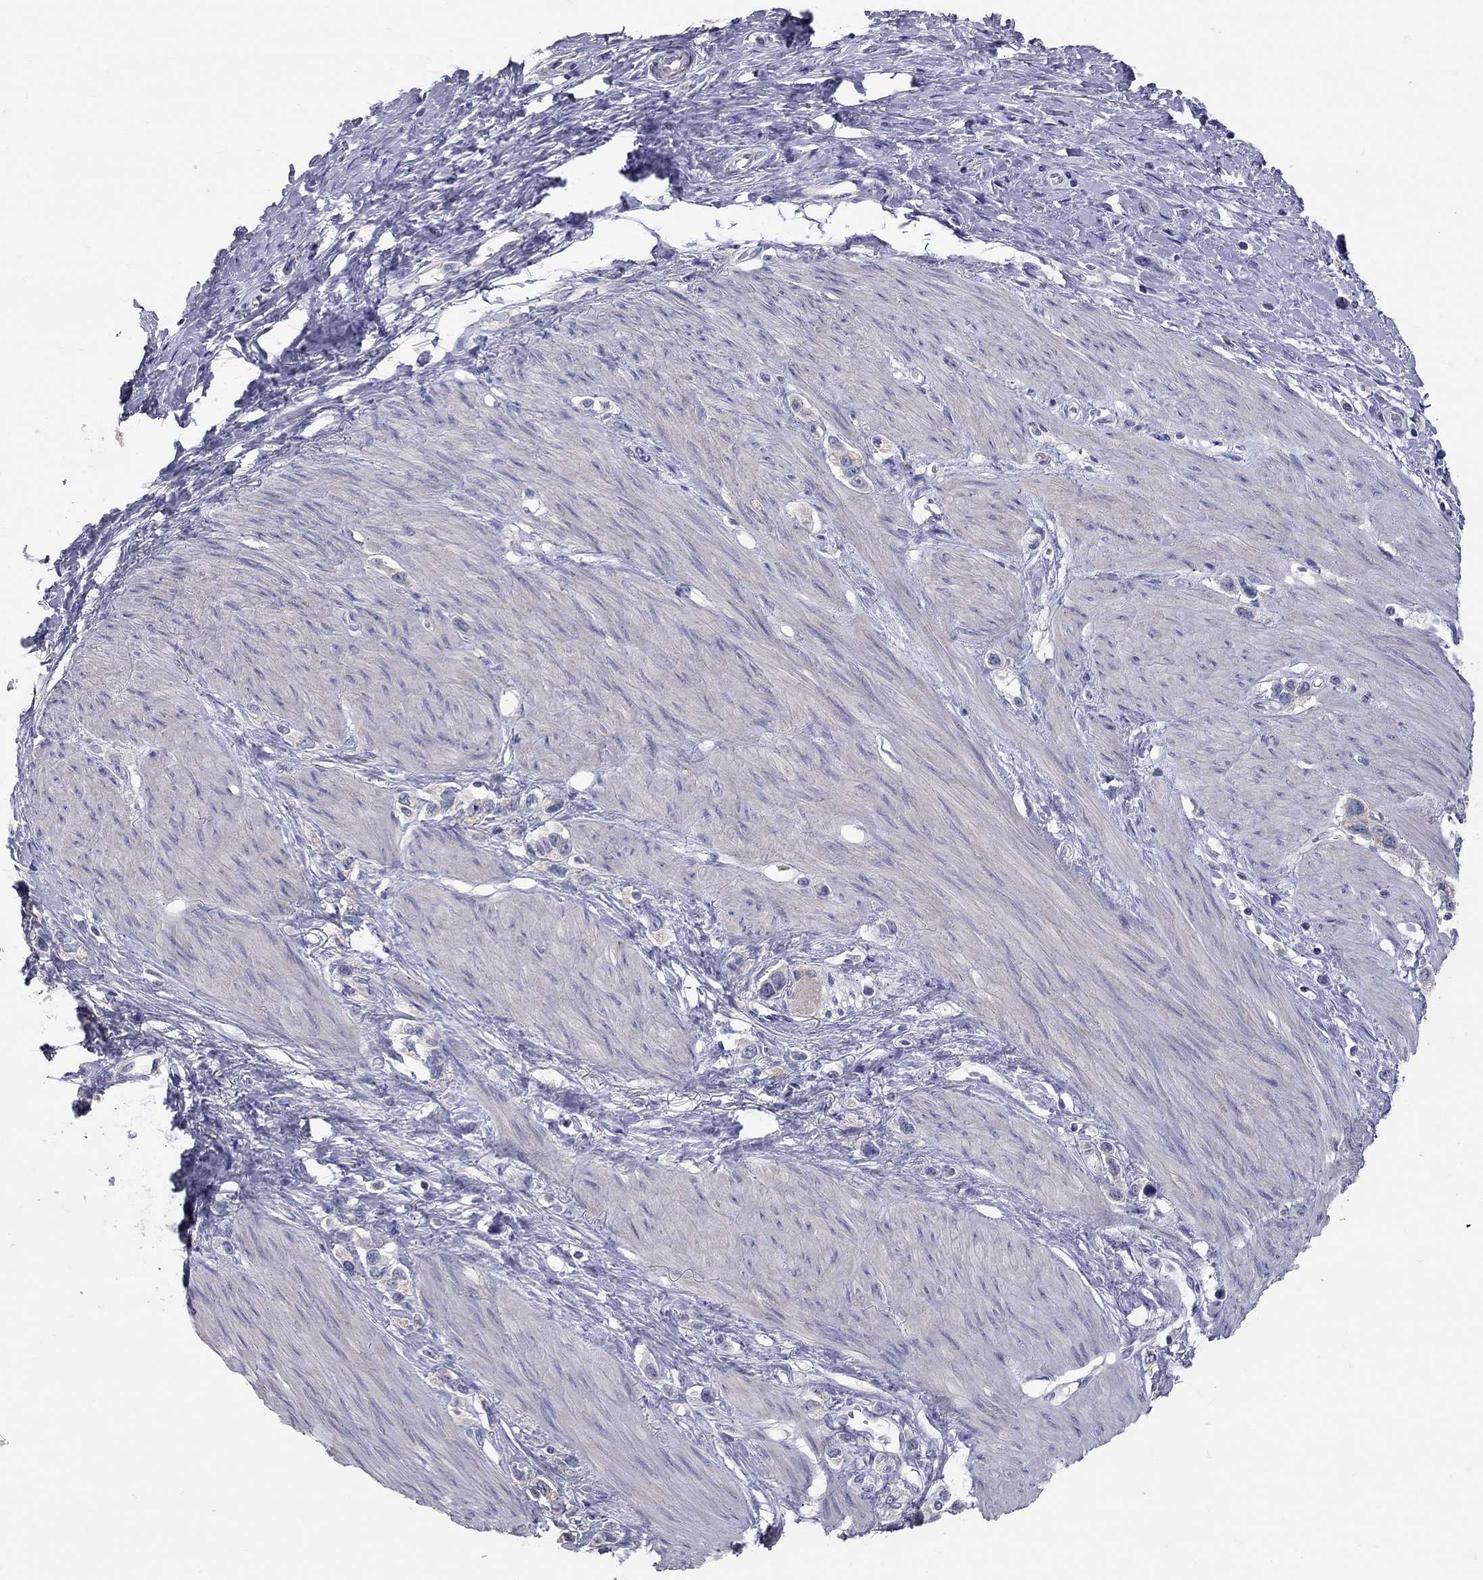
{"staining": {"intensity": "negative", "quantity": "none", "location": "none"}, "tissue": "stomach cancer", "cell_type": "Tumor cells", "image_type": "cancer", "snomed": [{"axis": "morphology", "description": "Normal tissue, NOS"}, {"axis": "morphology", "description": "Adenocarcinoma, NOS"}, {"axis": "morphology", "description": "Adenocarcinoma, High grade"}, {"axis": "topography", "description": "Stomach, upper"}, {"axis": "topography", "description": "Stomach"}], "caption": "High power microscopy image of an immunohistochemistry image of stomach adenocarcinoma, revealing no significant positivity in tumor cells.", "gene": "CFAP161", "patient": {"sex": "female", "age": 65}}